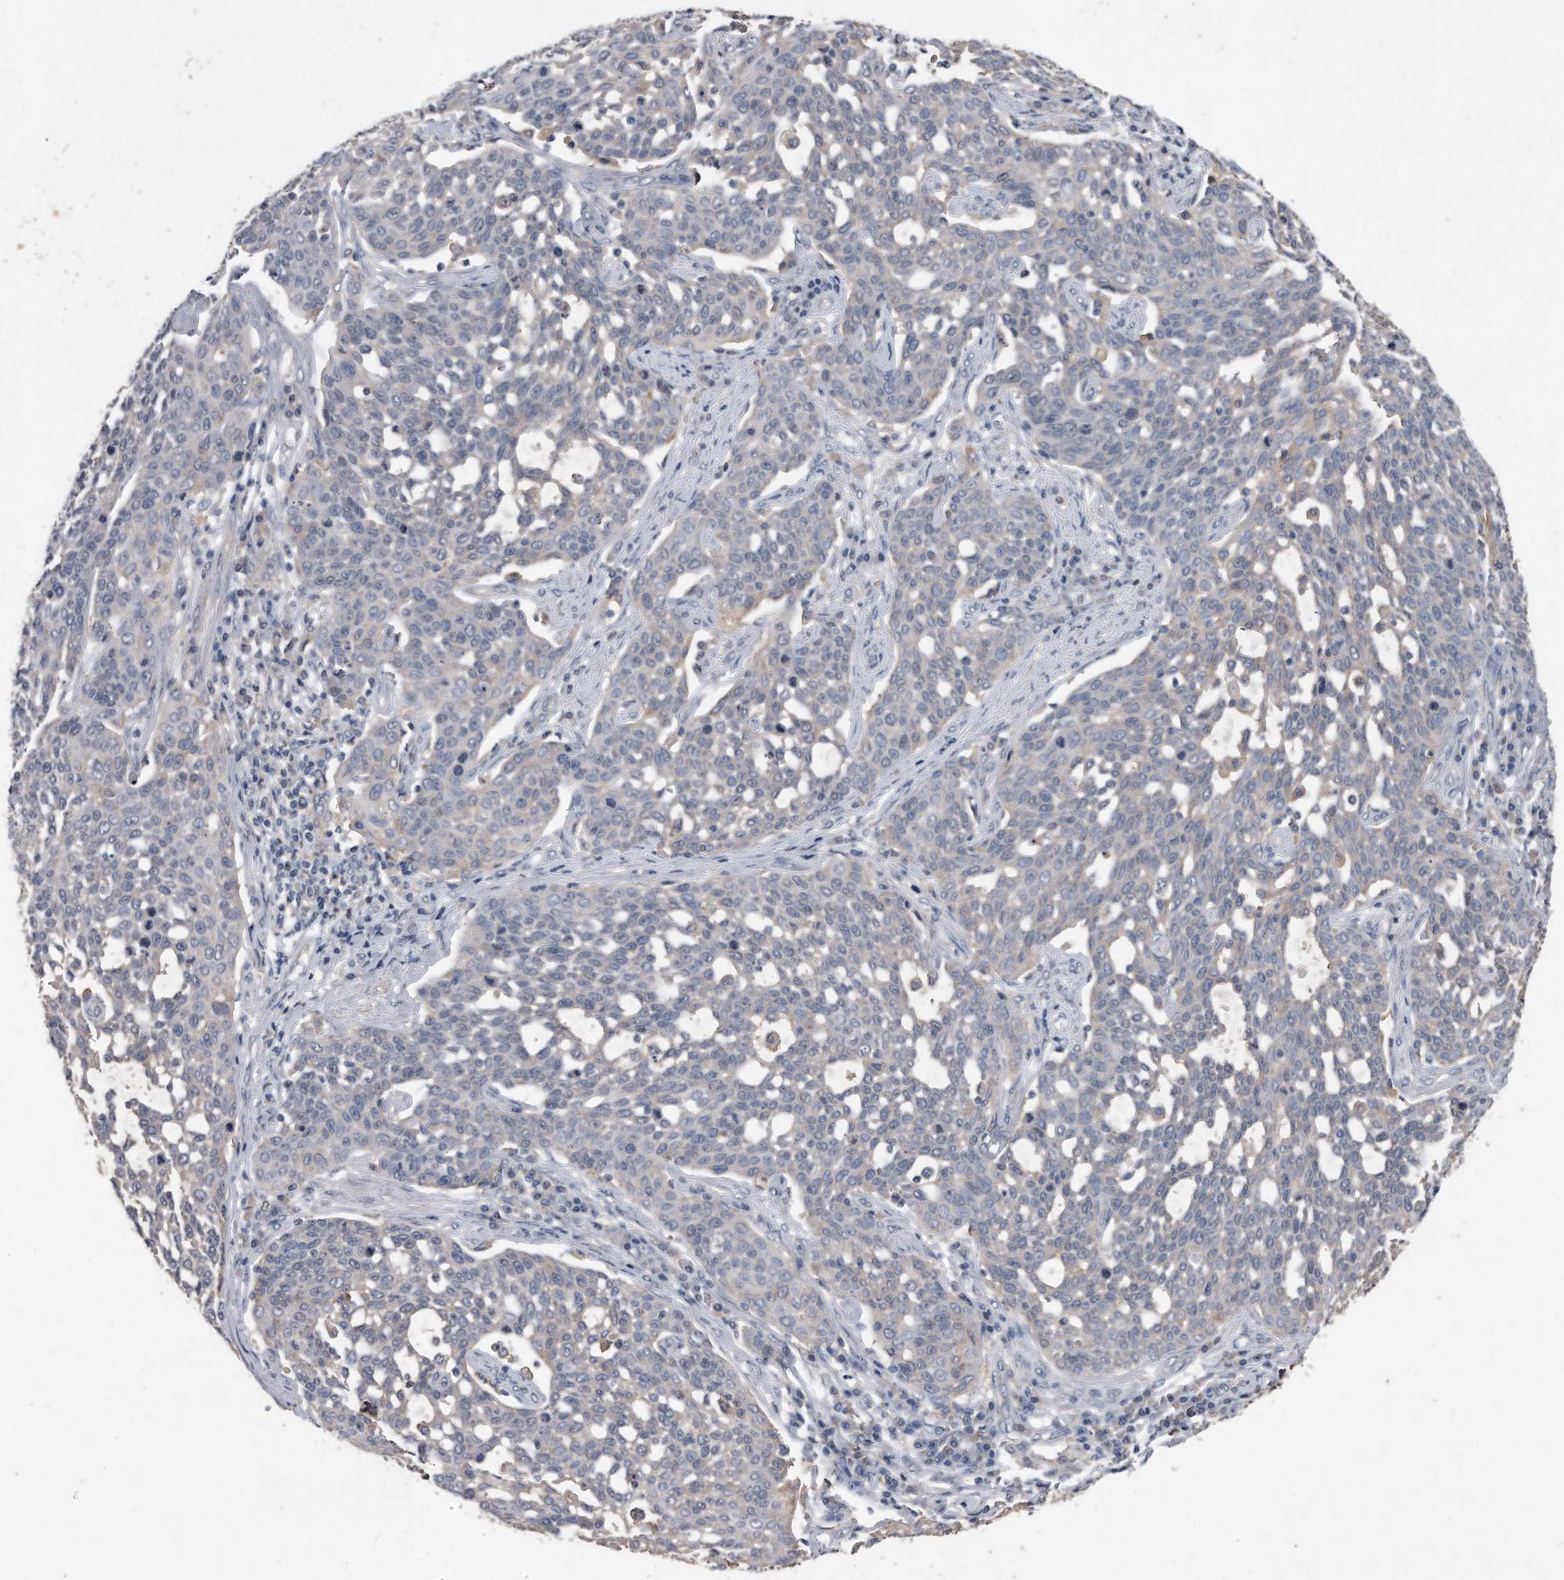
{"staining": {"intensity": "negative", "quantity": "none", "location": "none"}, "tissue": "cervical cancer", "cell_type": "Tumor cells", "image_type": "cancer", "snomed": [{"axis": "morphology", "description": "Squamous cell carcinoma, NOS"}, {"axis": "topography", "description": "Cervix"}], "caption": "Micrograph shows no significant protein staining in tumor cells of squamous cell carcinoma (cervical). Nuclei are stained in blue.", "gene": "HOMER3", "patient": {"sex": "female", "age": 34}}